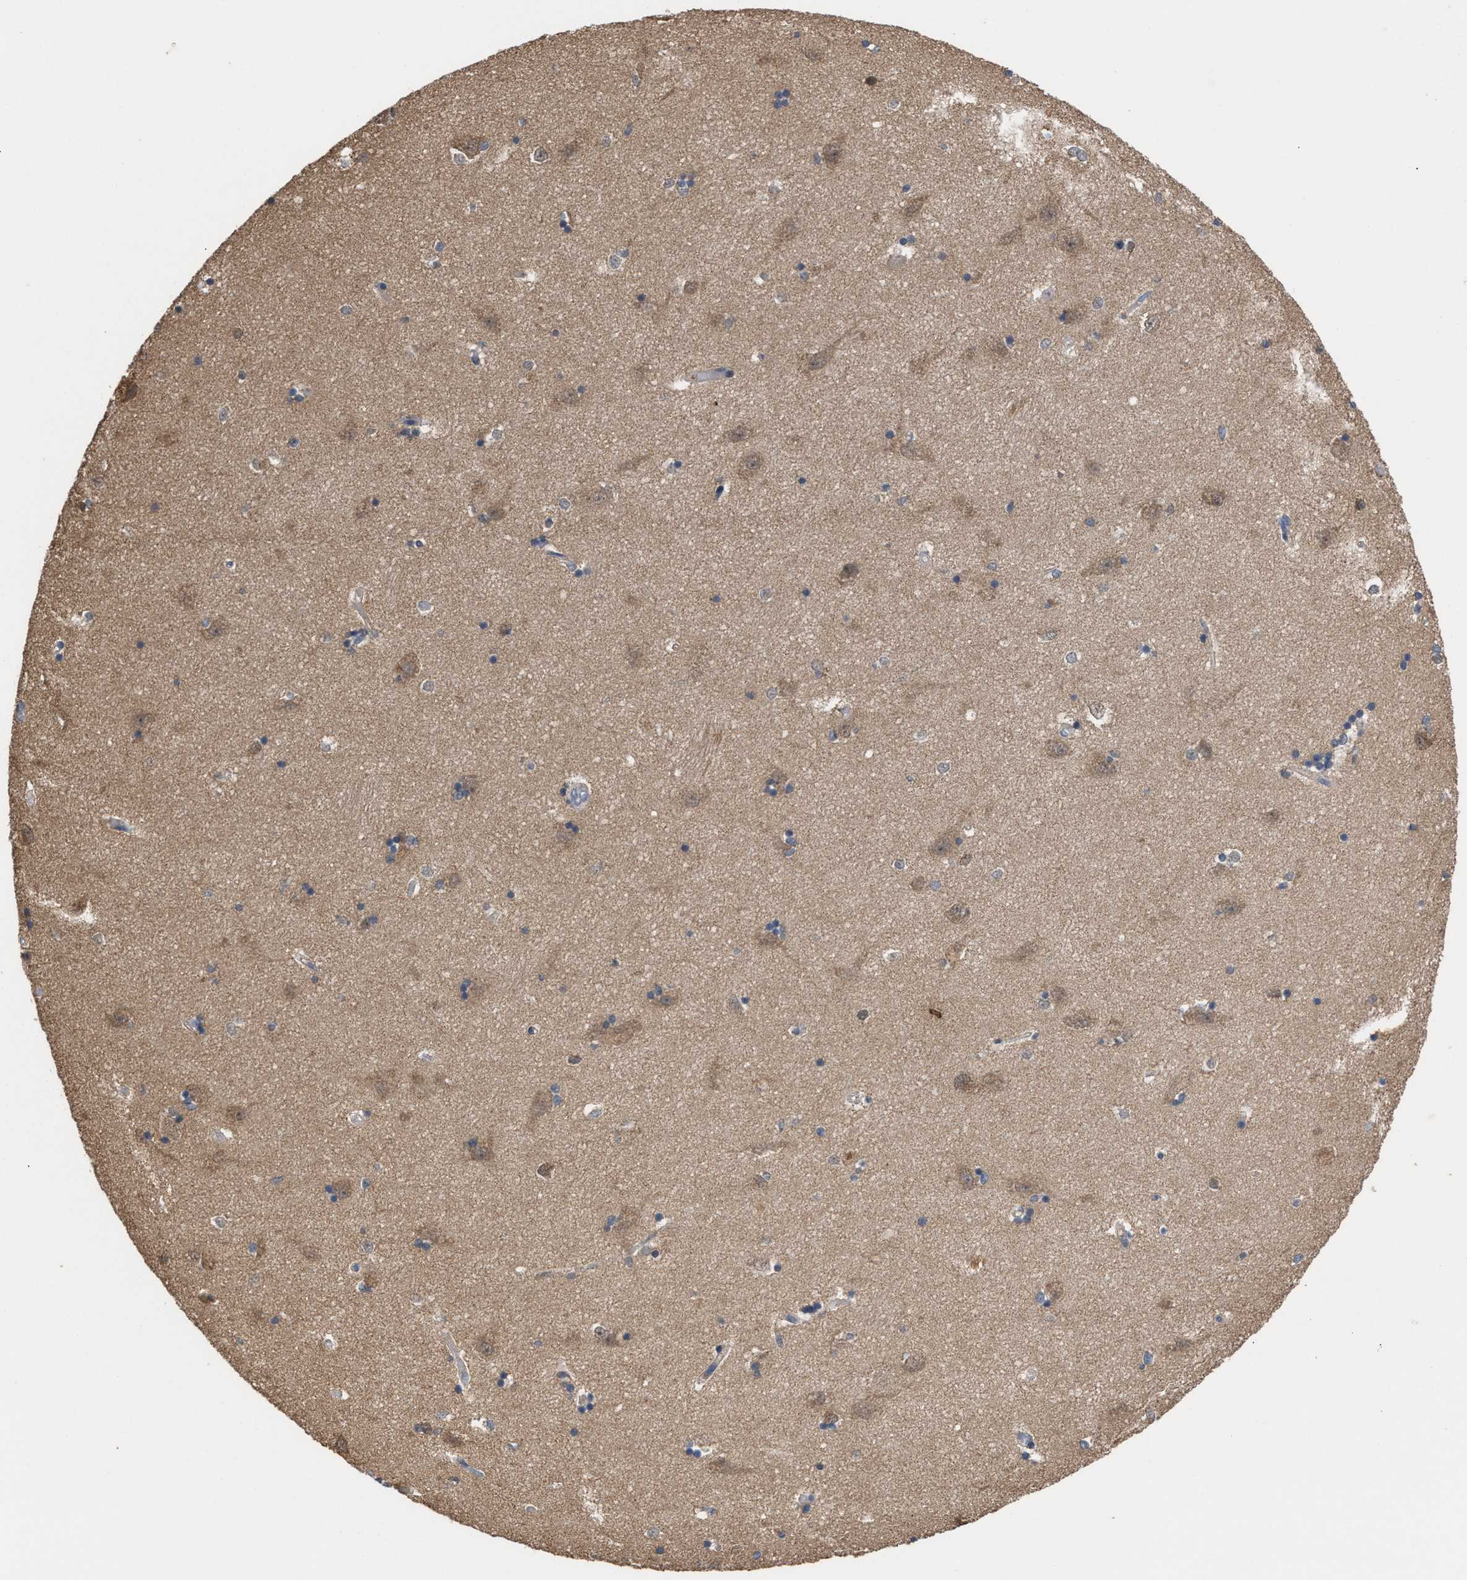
{"staining": {"intensity": "moderate", "quantity": "<25%", "location": "cytoplasmic/membranous,nuclear"}, "tissue": "hippocampus", "cell_type": "Glial cells", "image_type": "normal", "snomed": [{"axis": "morphology", "description": "Normal tissue, NOS"}, {"axis": "topography", "description": "Hippocampus"}], "caption": "Protein analysis of unremarkable hippocampus shows moderate cytoplasmic/membranous,nuclear staining in about <25% of glial cells.", "gene": "C9orf78", "patient": {"sex": "male", "age": 45}}